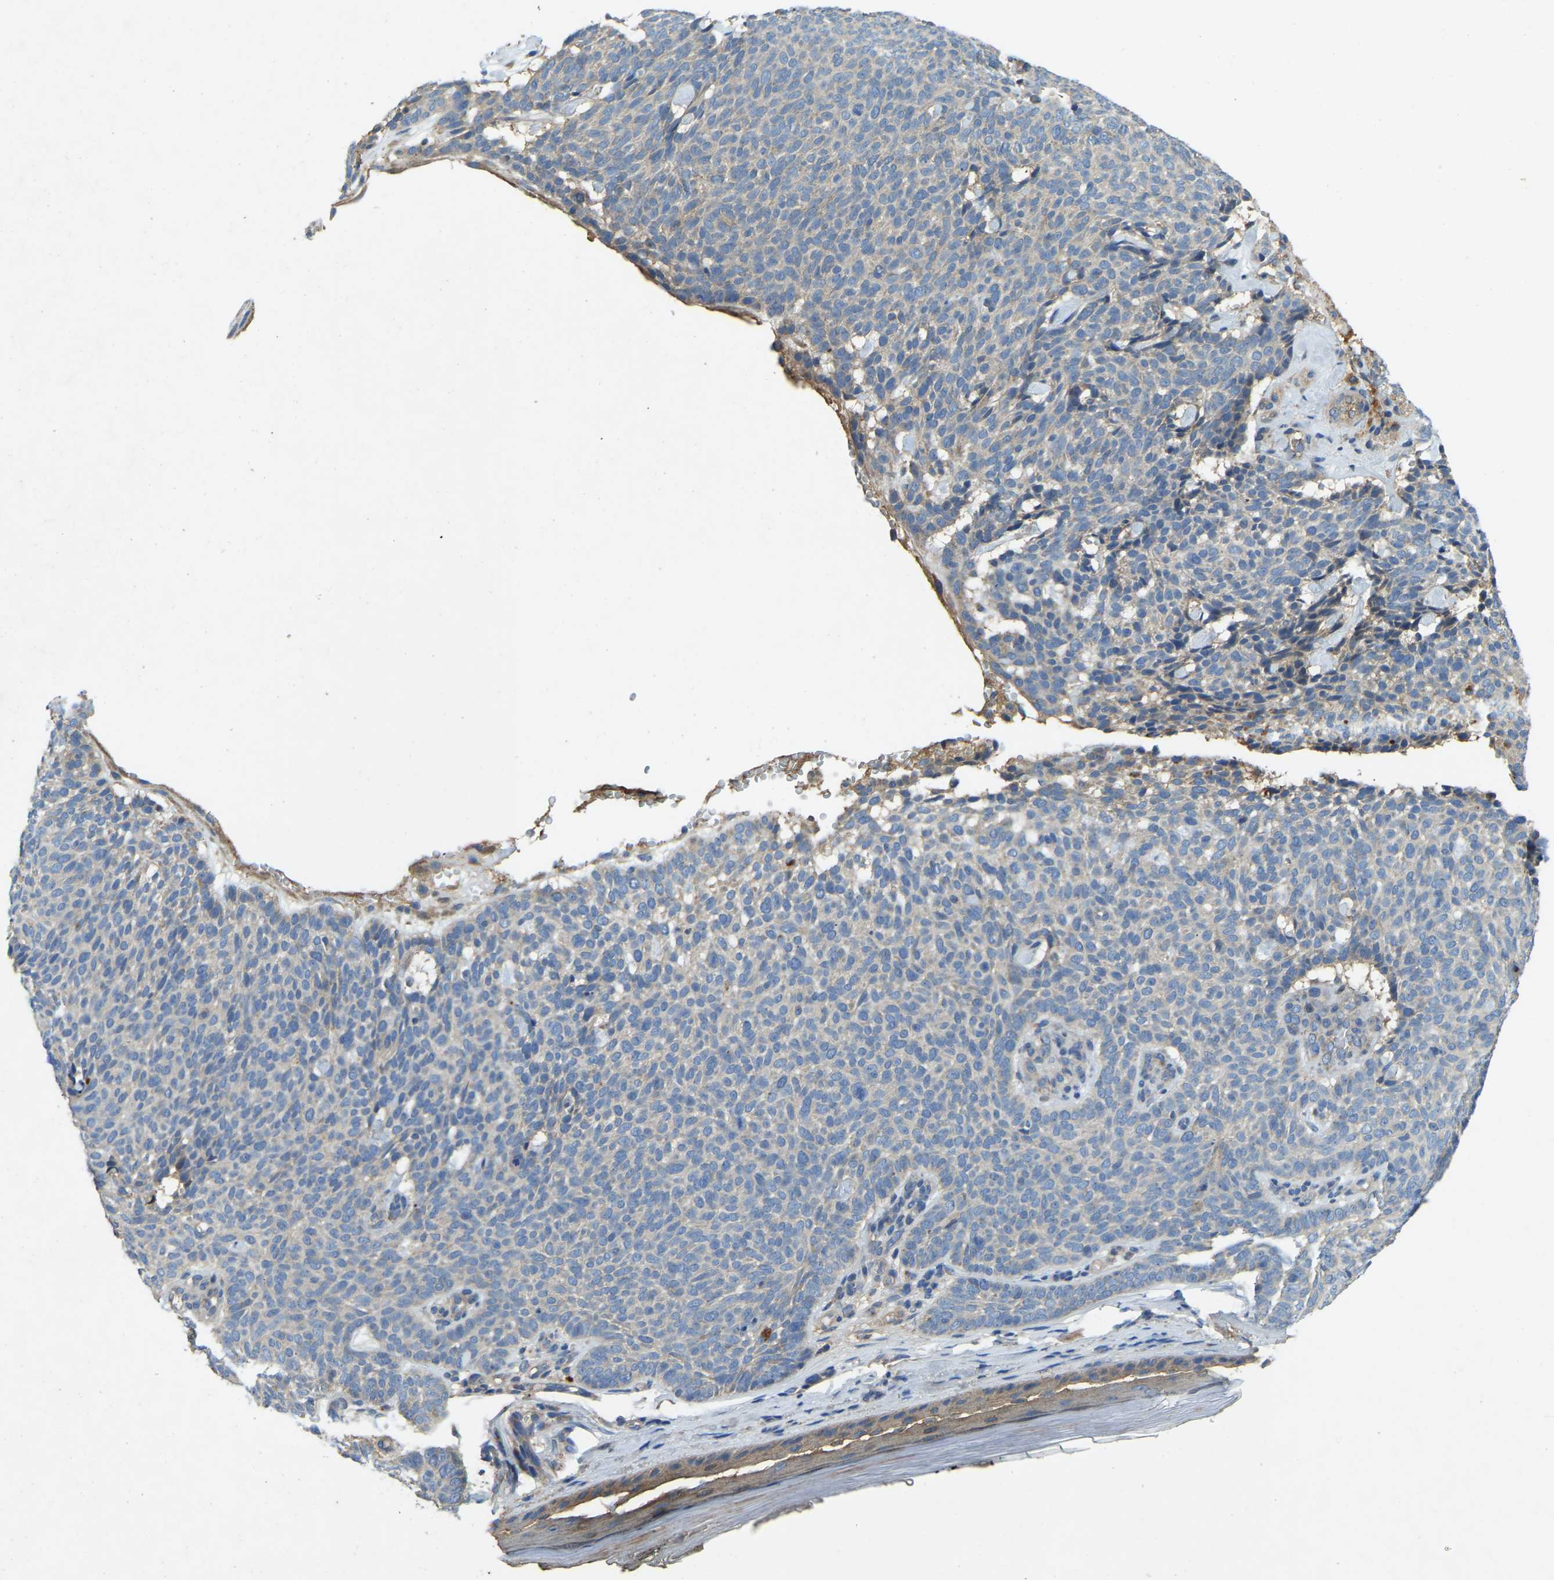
{"staining": {"intensity": "negative", "quantity": "none", "location": "none"}, "tissue": "skin cancer", "cell_type": "Tumor cells", "image_type": "cancer", "snomed": [{"axis": "morphology", "description": "Basal cell carcinoma"}, {"axis": "topography", "description": "Skin"}], "caption": "A high-resolution micrograph shows immunohistochemistry (IHC) staining of skin cancer (basal cell carcinoma), which shows no significant expression in tumor cells.", "gene": "ATP8B1", "patient": {"sex": "male", "age": 61}}